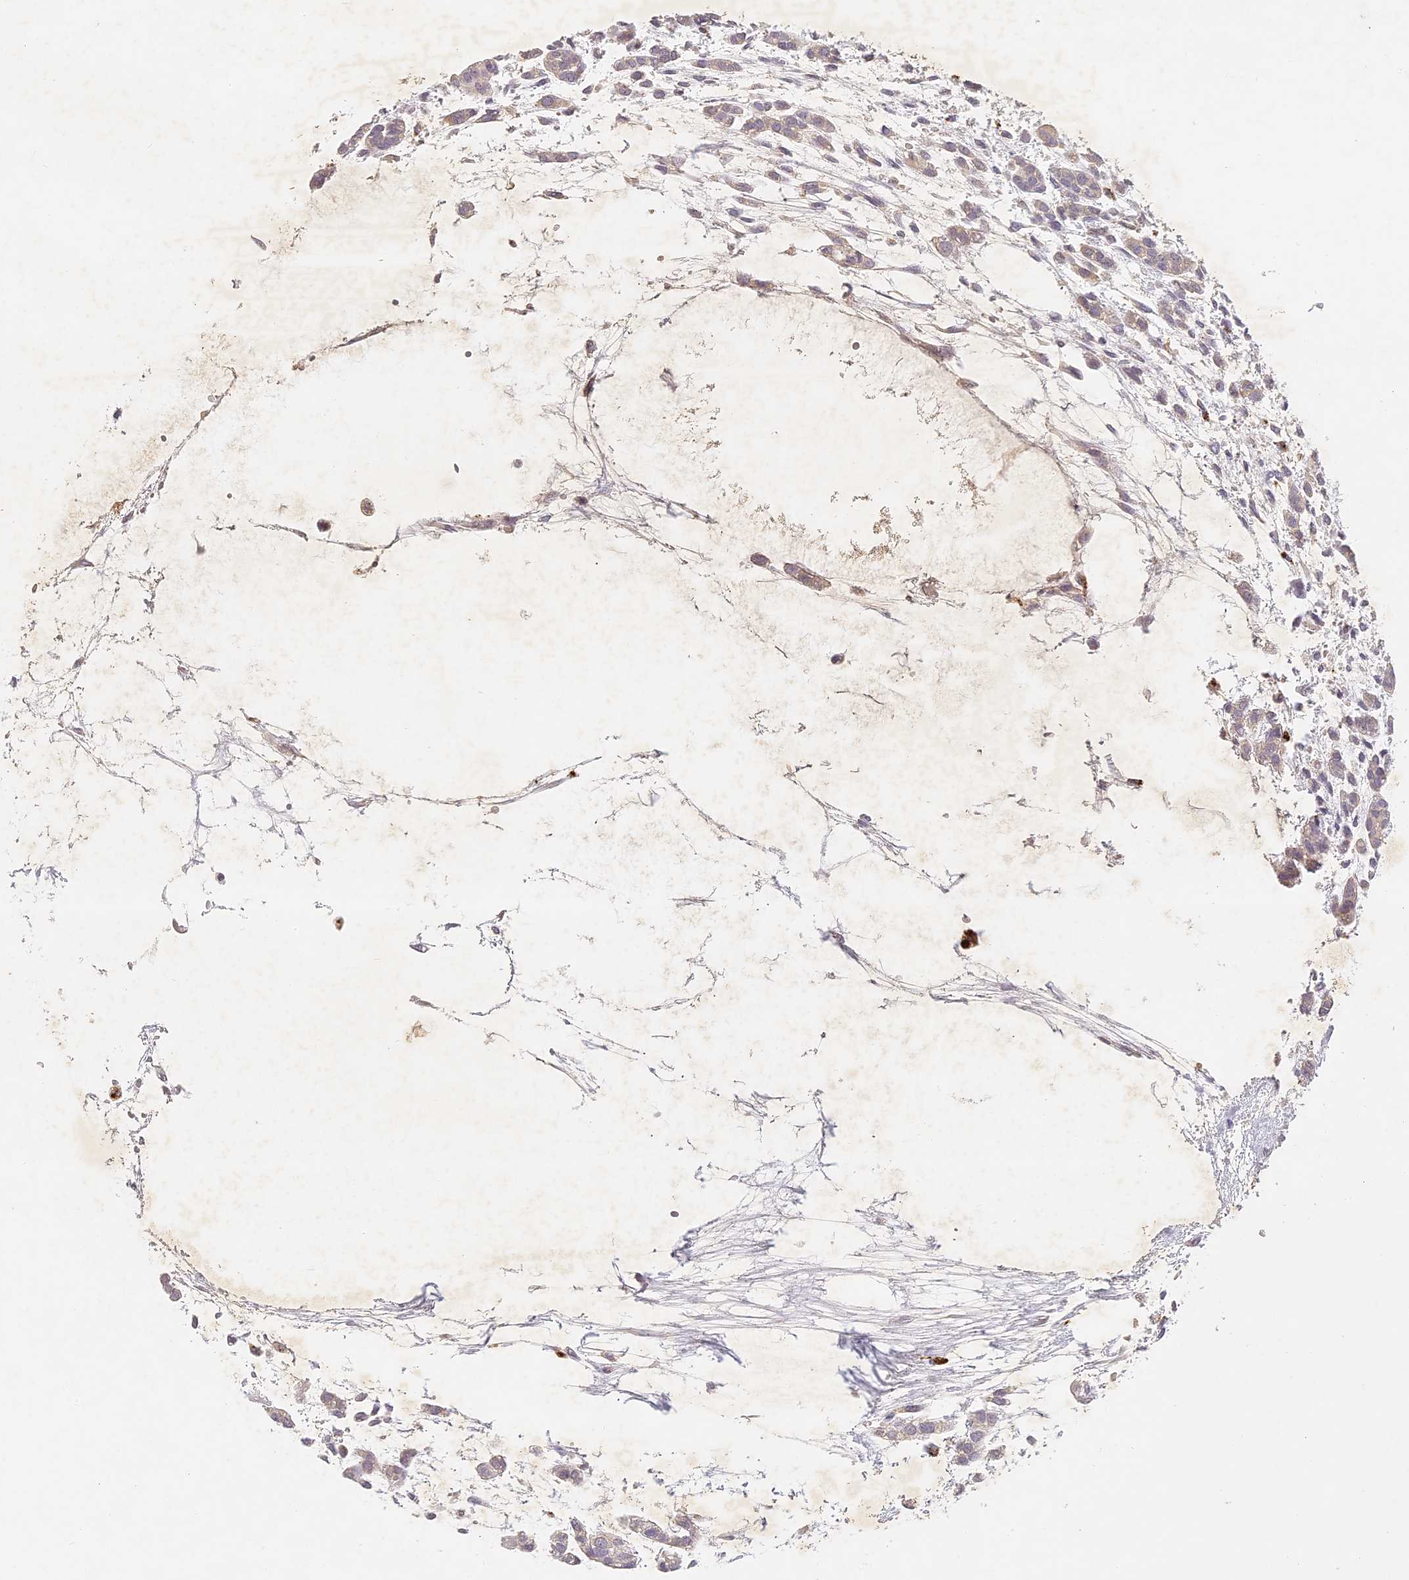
{"staining": {"intensity": "weak", "quantity": "25%-75%", "location": "cytoplasmic/membranous"}, "tissue": "head and neck cancer", "cell_type": "Tumor cells", "image_type": "cancer", "snomed": [{"axis": "morphology", "description": "Adenocarcinoma, NOS"}, {"axis": "morphology", "description": "Adenoma, NOS"}, {"axis": "topography", "description": "Head-Neck"}], "caption": "Tumor cells exhibit weak cytoplasmic/membranous staining in about 25%-75% of cells in head and neck adenocarcinoma. The staining is performed using DAB (3,3'-diaminobenzidine) brown chromogen to label protein expression. The nuclei are counter-stained blue using hematoxylin.", "gene": "ELL3", "patient": {"sex": "female", "age": 55}}